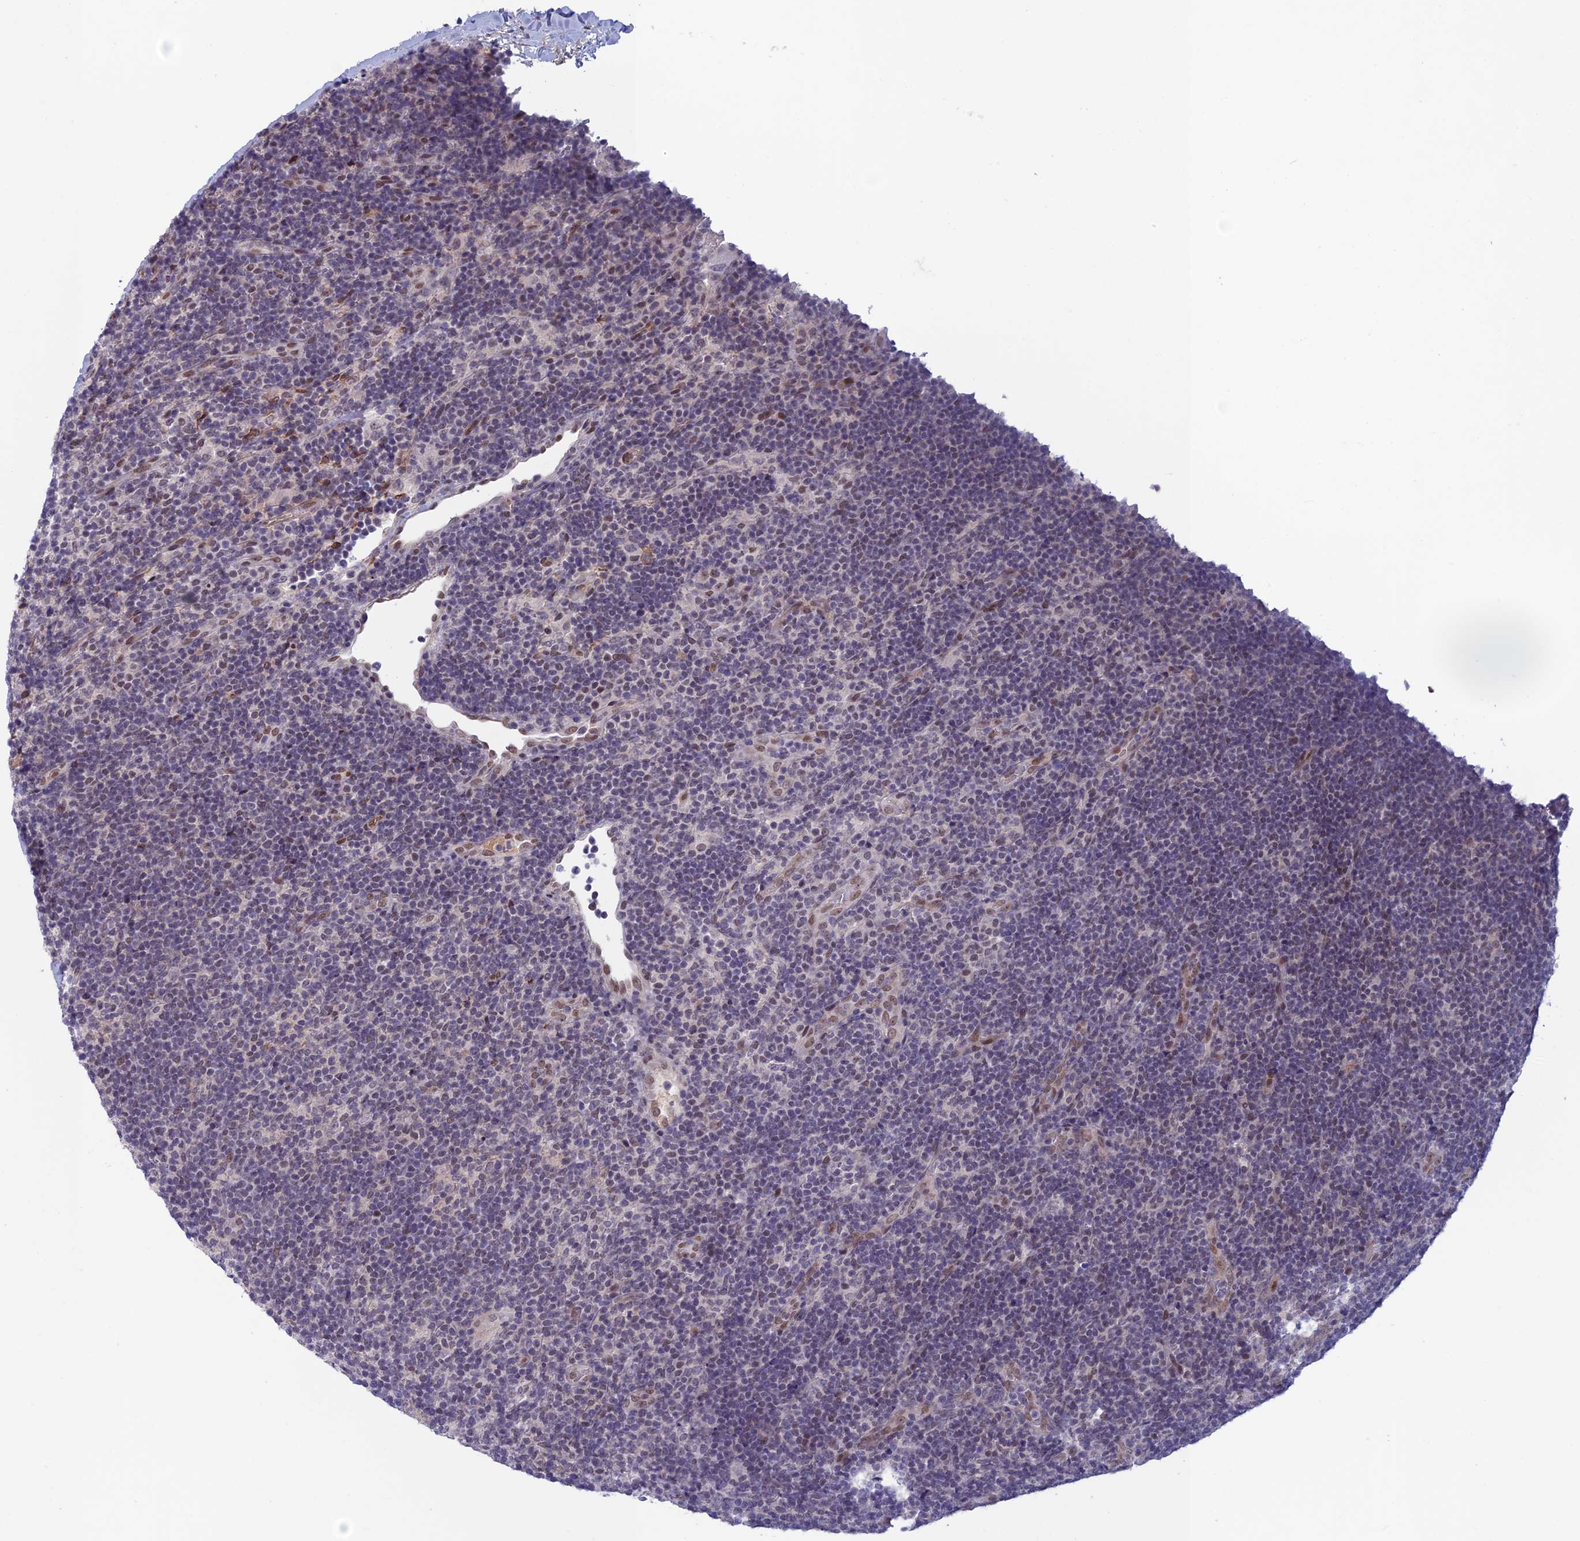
{"staining": {"intensity": "weak", "quantity": "<25%", "location": "cytoplasmic/membranous,nuclear"}, "tissue": "lymphoma", "cell_type": "Tumor cells", "image_type": "cancer", "snomed": [{"axis": "morphology", "description": "Hodgkin's disease, NOS"}, {"axis": "topography", "description": "Lymph node"}], "caption": "Tumor cells are negative for brown protein staining in Hodgkin's disease. (IHC, brightfield microscopy, high magnification).", "gene": "FKBPL", "patient": {"sex": "female", "age": 57}}